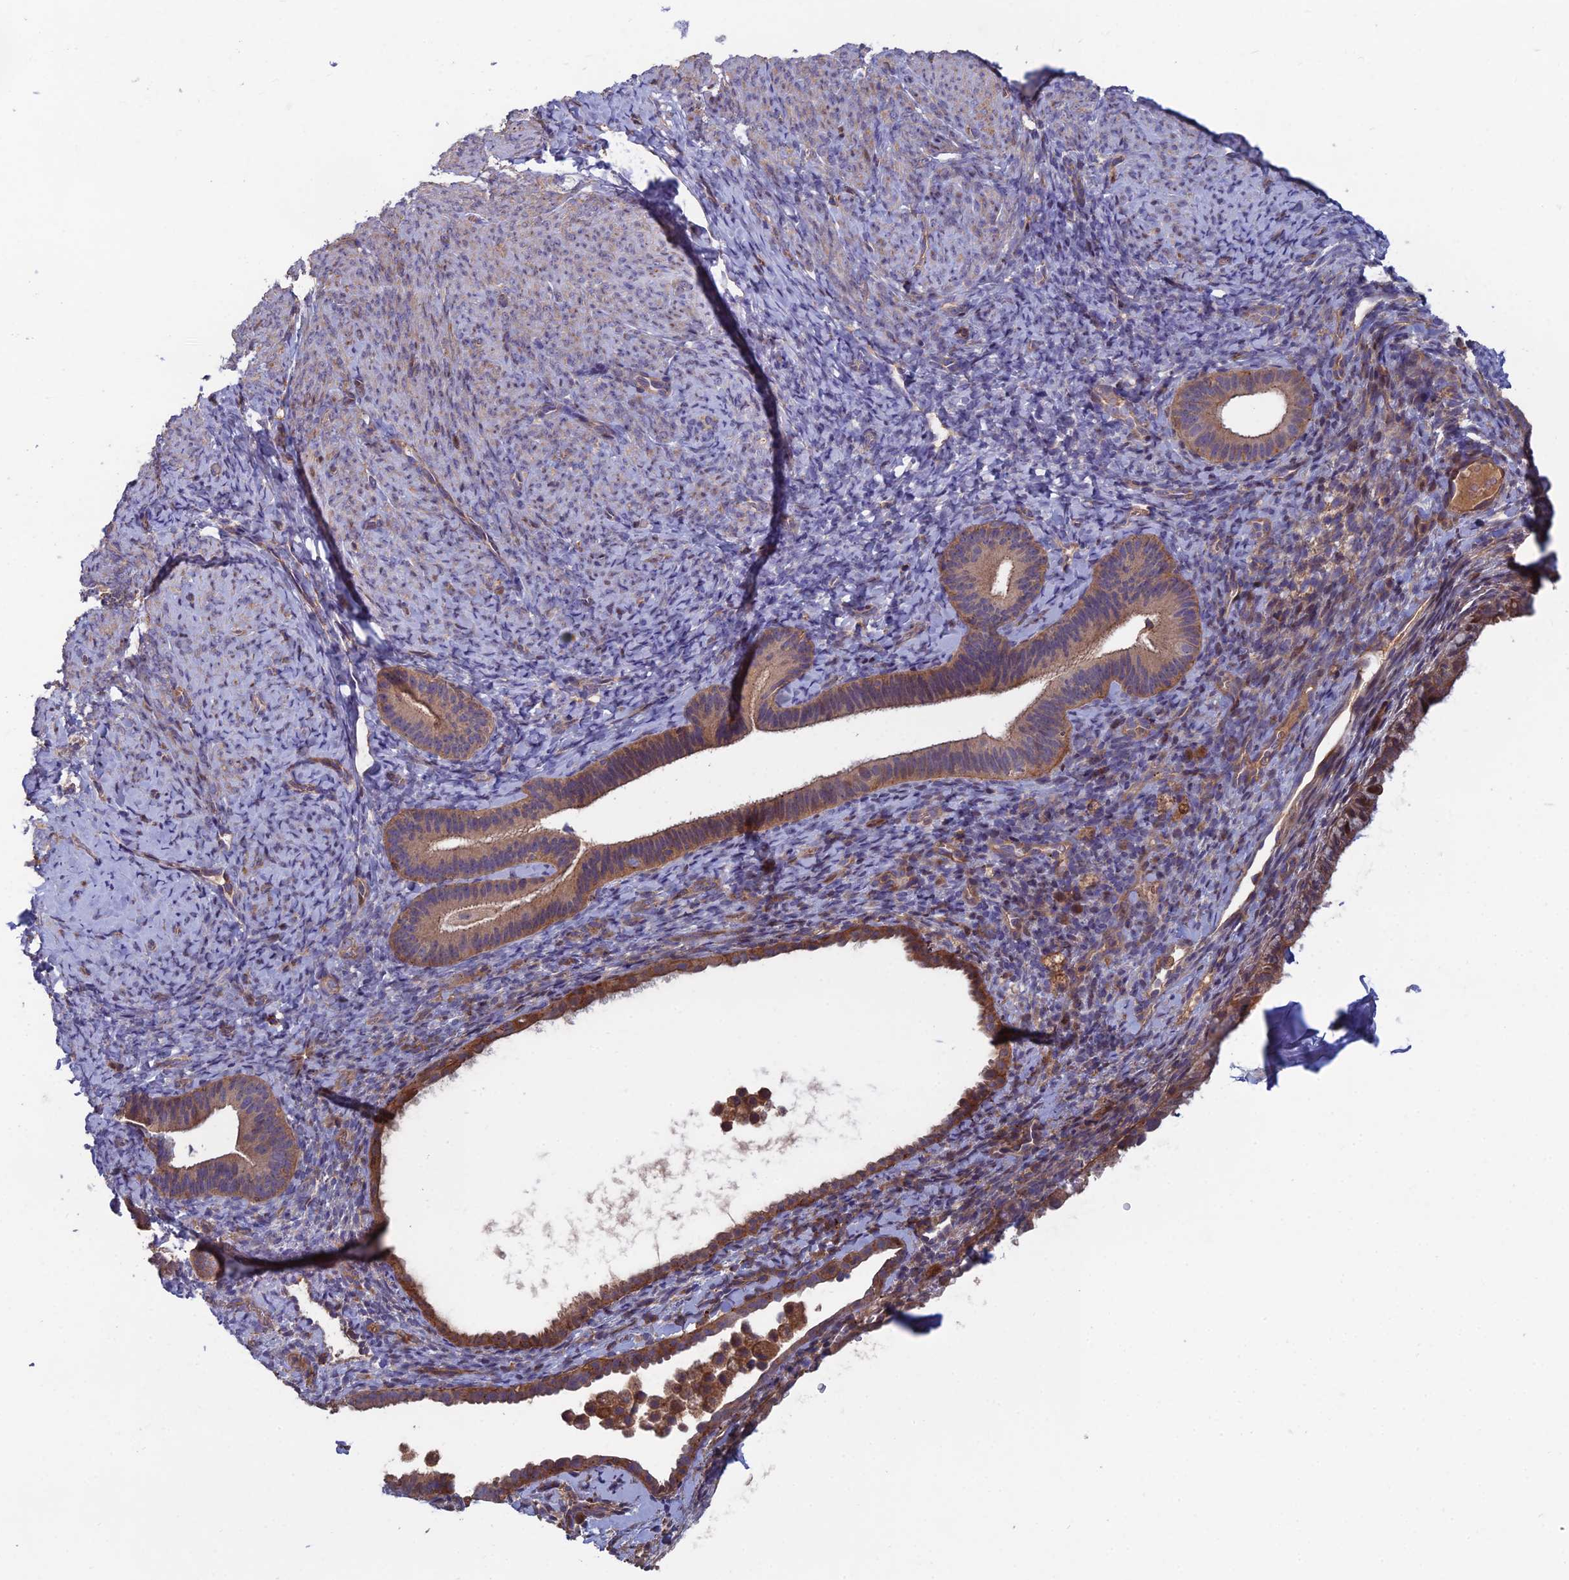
{"staining": {"intensity": "negative", "quantity": "none", "location": "none"}, "tissue": "endometrium", "cell_type": "Cells in endometrial stroma", "image_type": "normal", "snomed": [{"axis": "morphology", "description": "Normal tissue, NOS"}, {"axis": "topography", "description": "Endometrium"}], "caption": "This is an IHC histopathology image of unremarkable endometrium. There is no staining in cells in endometrial stroma.", "gene": "C15orf62", "patient": {"sex": "female", "age": 65}}